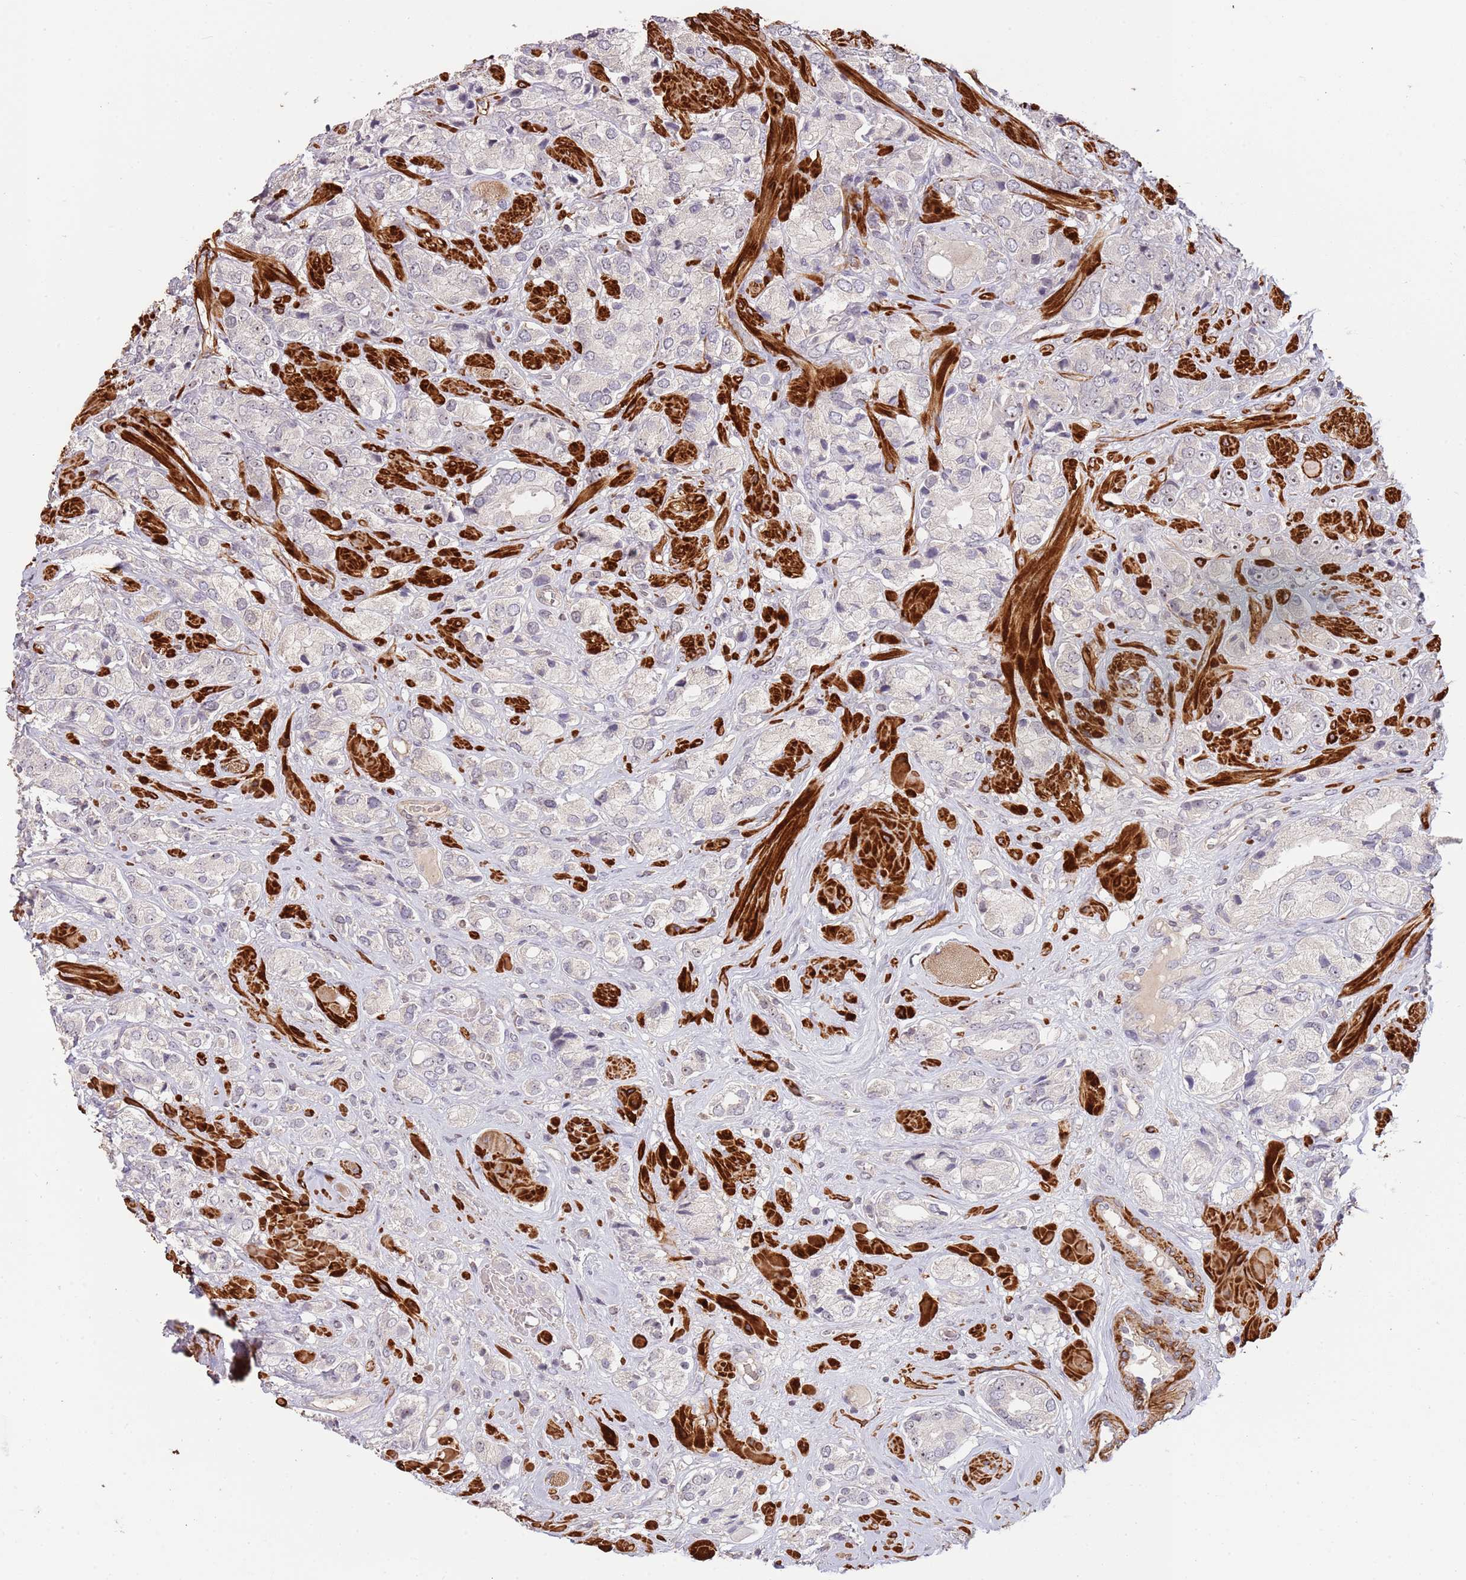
{"staining": {"intensity": "negative", "quantity": "none", "location": "none"}, "tissue": "prostate cancer", "cell_type": "Tumor cells", "image_type": "cancer", "snomed": [{"axis": "morphology", "description": "Adenocarcinoma, High grade"}, {"axis": "topography", "description": "Prostate and seminal vesicle, NOS"}], "caption": "Tumor cells are negative for brown protein staining in prostate cancer (adenocarcinoma (high-grade)). The staining was performed using DAB to visualize the protein expression in brown, while the nuclei were stained in blue with hematoxylin (Magnification: 20x).", "gene": "ADTRP", "patient": {"sex": "male", "age": 64}}